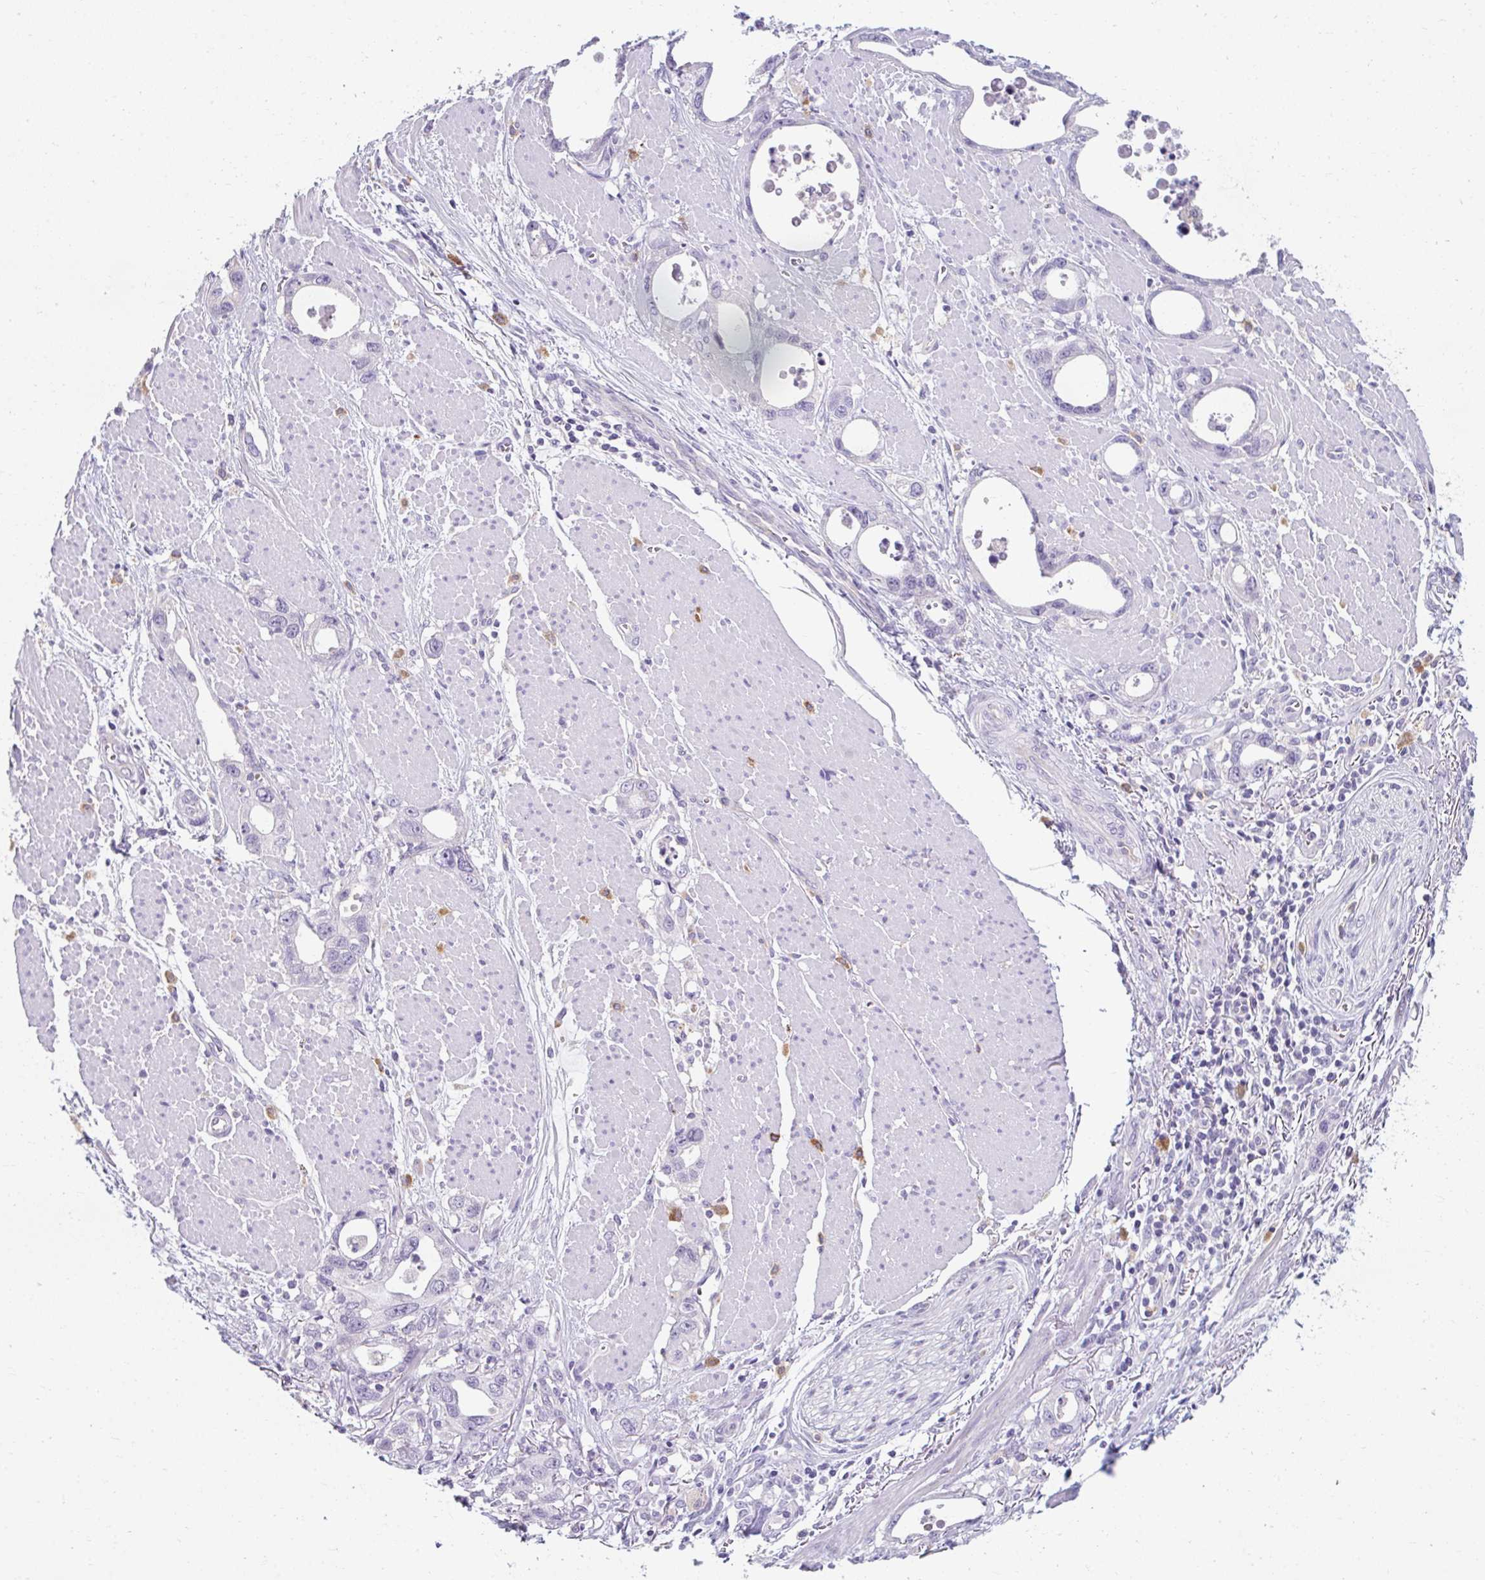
{"staining": {"intensity": "weak", "quantity": "<25%", "location": "cytoplasmic/membranous"}, "tissue": "stomach cancer", "cell_type": "Tumor cells", "image_type": "cancer", "snomed": [{"axis": "morphology", "description": "Adenocarcinoma, NOS"}, {"axis": "topography", "description": "Stomach, upper"}], "caption": "Immunohistochemistry (IHC) image of neoplastic tissue: human stomach cancer stained with DAB reveals no significant protein positivity in tumor cells. (DAB (3,3'-diaminobenzidine) immunohistochemistry (IHC) with hematoxylin counter stain).", "gene": "EIF1AD", "patient": {"sex": "male", "age": 74}}